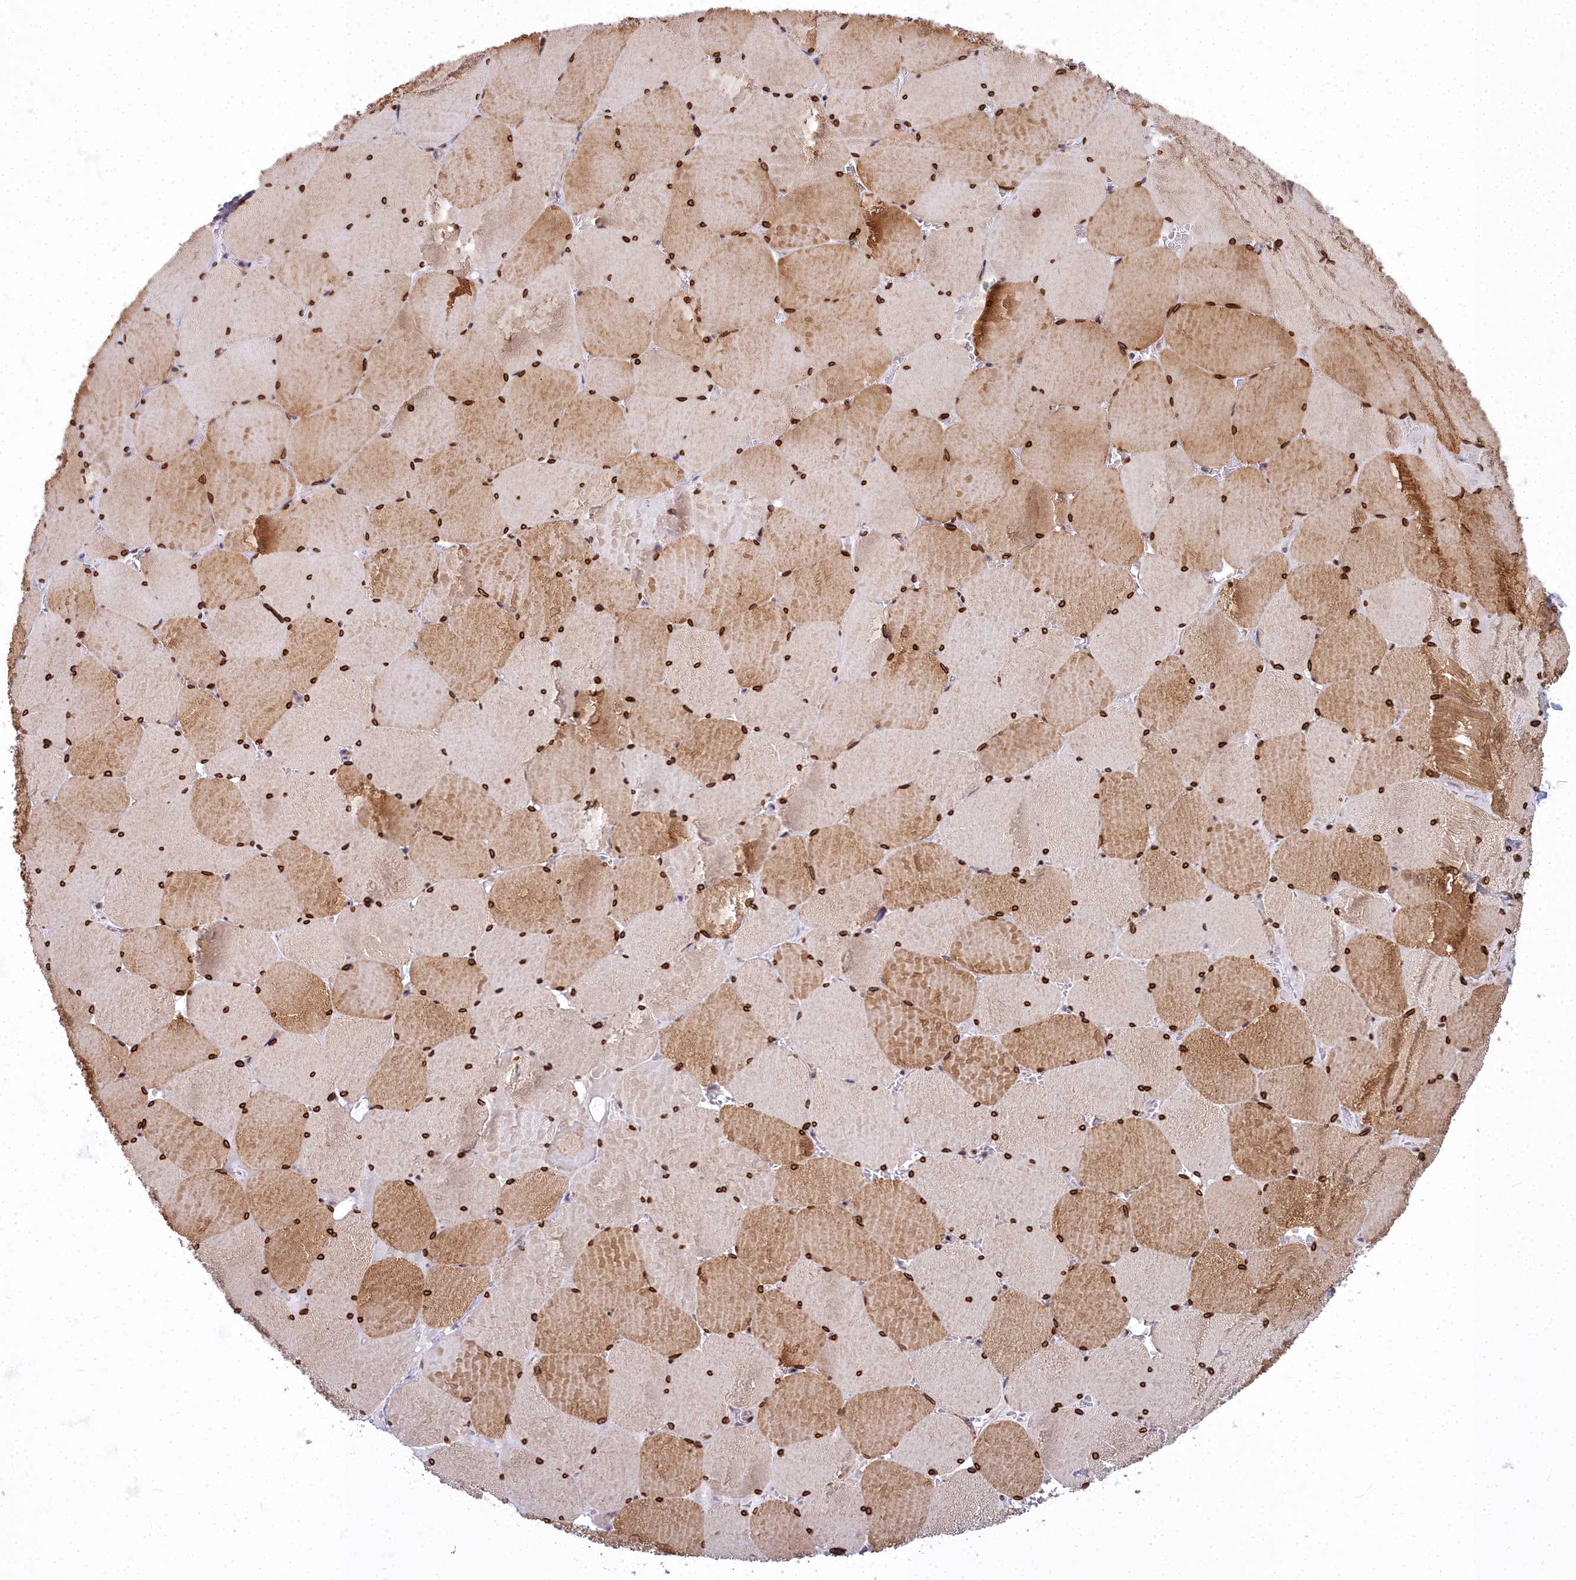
{"staining": {"intensity": "moderate", "quantity": ">75%", "location": "cytoplasmic/membranous,nuclear"}, "tissue": "skeletal muscle", "cell_type": "Myocytes", "image_type": "normal", "snomed": [{"axis": "morphology", "description": "Normal tissue, NOS"}, {"axis": "topography", "description": "Skeletal muscle"}, {"axis": "topography", "description": "Head-Neck"}], "caption": "An immunohistochemistry photomicrograph of unremarkable tissue is shown. Protein staining in brown shows moderate cytoplasmic/membranous,nuclear positivity in skeletal muscle within myocytes.", "gene": "ABCB8", "patient": {"sex": "male", "age": 66}}